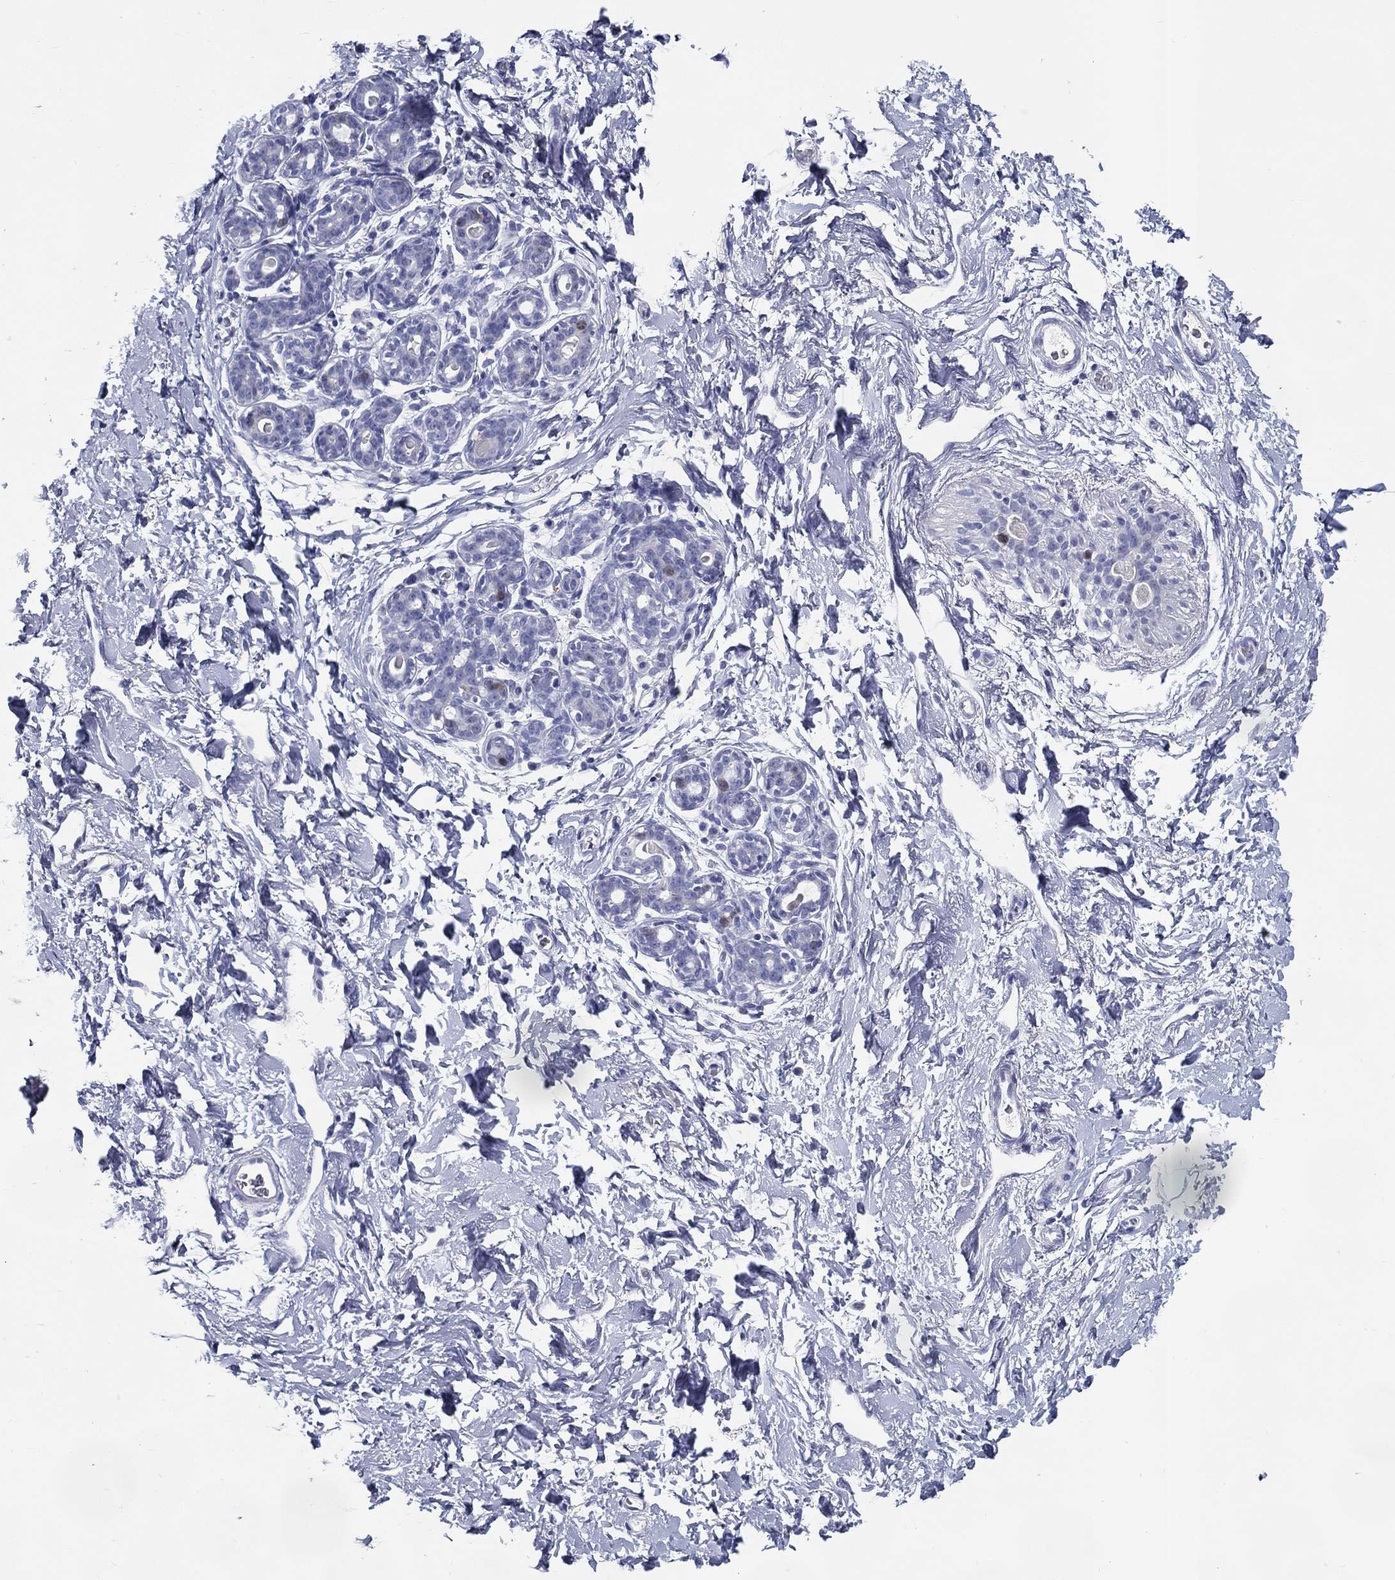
{"staining": {"intensity": "negative", "quantity": "none", "location": "none"}, "tissue": "breast", "cell_type": "Adipocytes", "image_type": "normal", "snomed": [{"axis": "morphology", "description": "Normal tissue, NOS"}, {"axis": "topography", "description": "Breast"}], "caption": "The micrograph displays no significant expression in adipocytes of breast. (DAB (3,3'-diaminobenzidine) IHC, high magnification).", "gene": "KIF2C", "patient": {"sex": "female", "age": 43}}